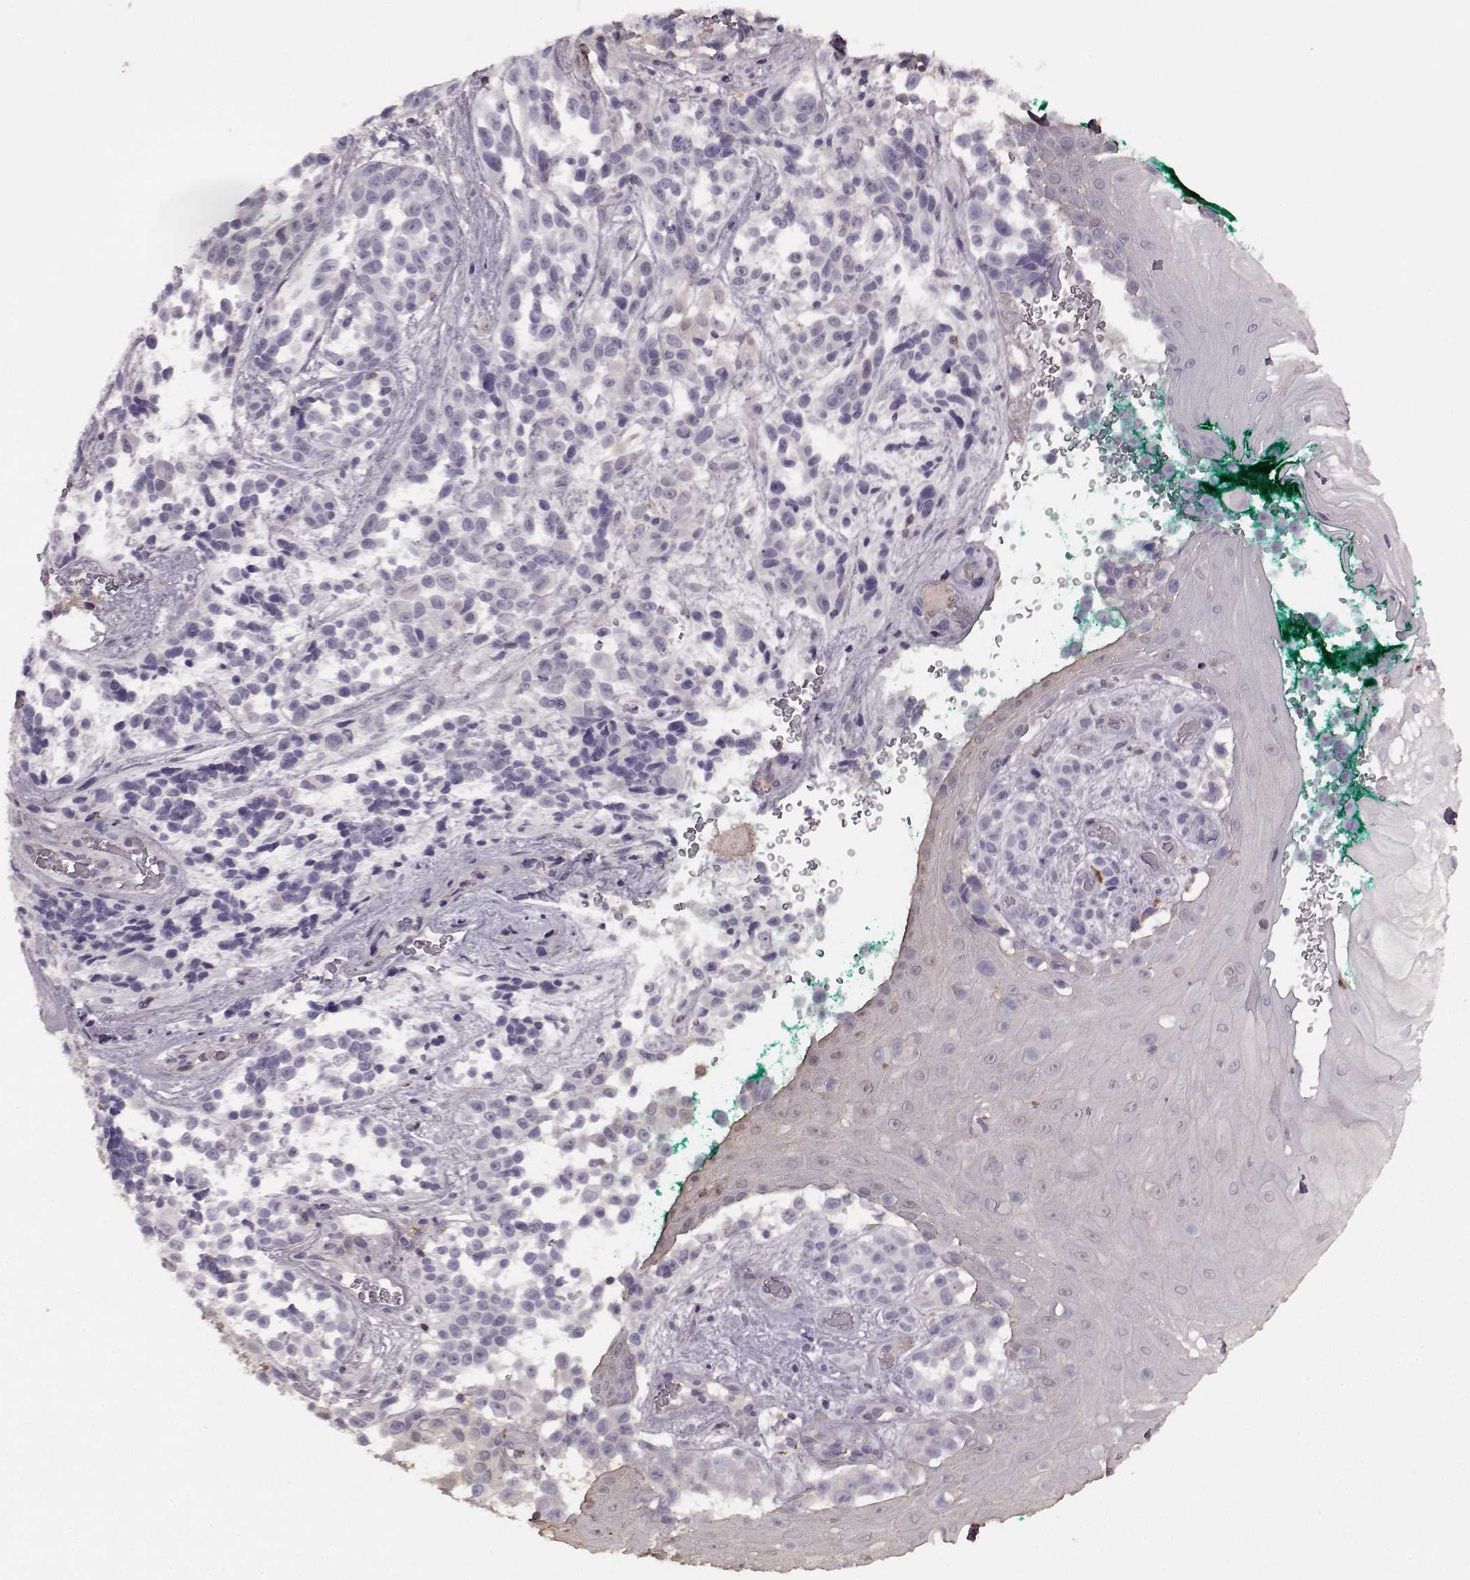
{"staining": {"intensity": "negative", "quantity": "none", "location": "none"}, "tissue": "melanoma", "cell_type": "Tumor cells", "image_type": "cancer", "snomed": [{"axis": "morphology", "description": "Malignant melanoma, NOS"}, {"axis": "topography", "description": "Skin"}], "caption": "Human melanoma stained for a protein using immunohistochemistry shows no expression in tumor cells.", "gene": "PDCD1", "patient": {"sex": "female", "age": 88}}